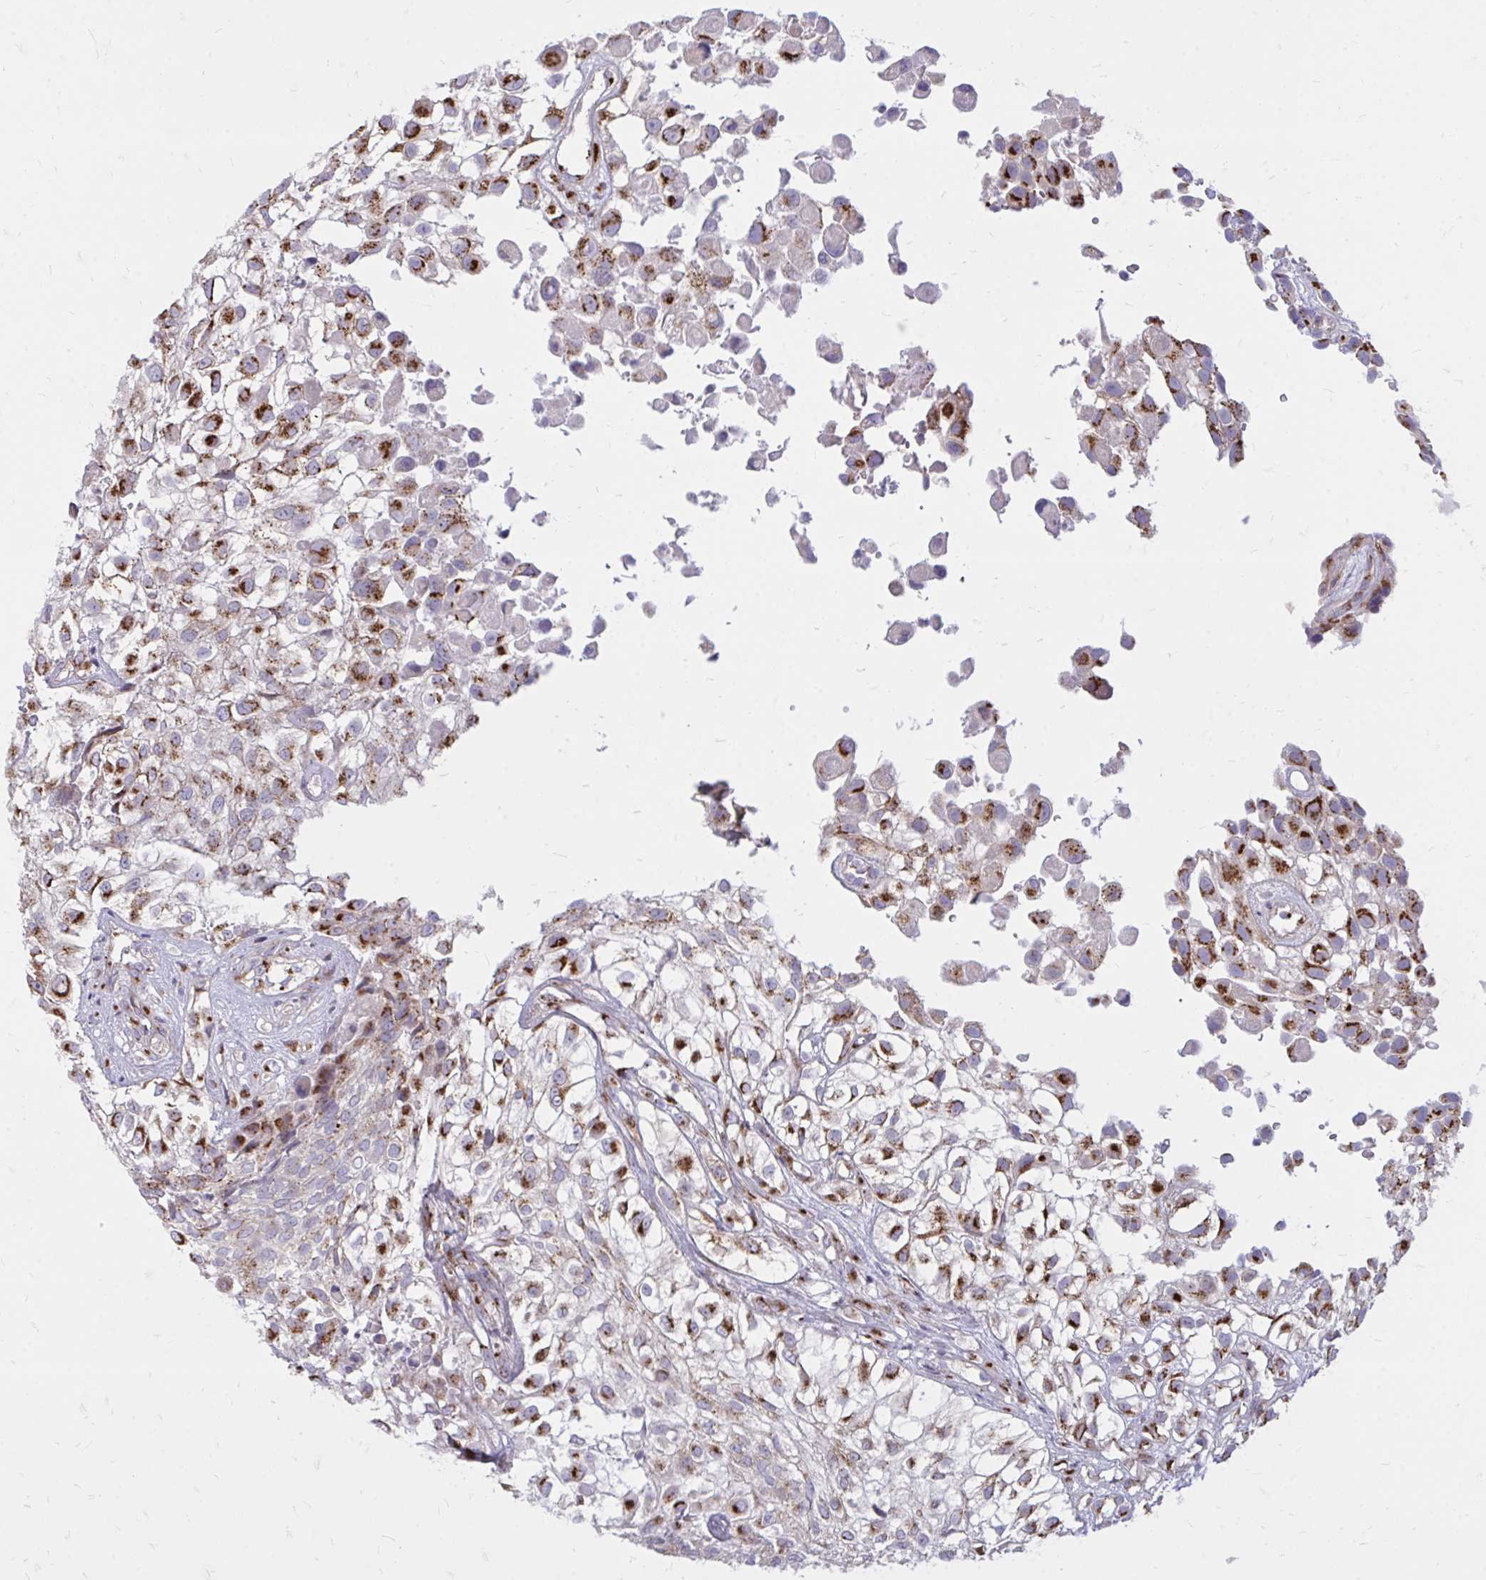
{"staining": {"intensity": "strong", "quantity": "25%-75%", "location": "cytoplasmic/membranous"}, "tissue": "urothelial cancer", "cell_type": "Tumor cells", "image_type": "cancer", "snomed": [{"axis": "morphology", "description": "Urothelial carcinoma, High grade"}, {"axis": "topography", "description": "Urinary bladder"}], "caption": "This is an image of immunohistochemistry staining of urothelial cancer, which shows strong positivity in the cytoplasmic/membranous of tumor cells.", "gene": "RAB6B", "patient": {"sex": "male", "age": 56}}